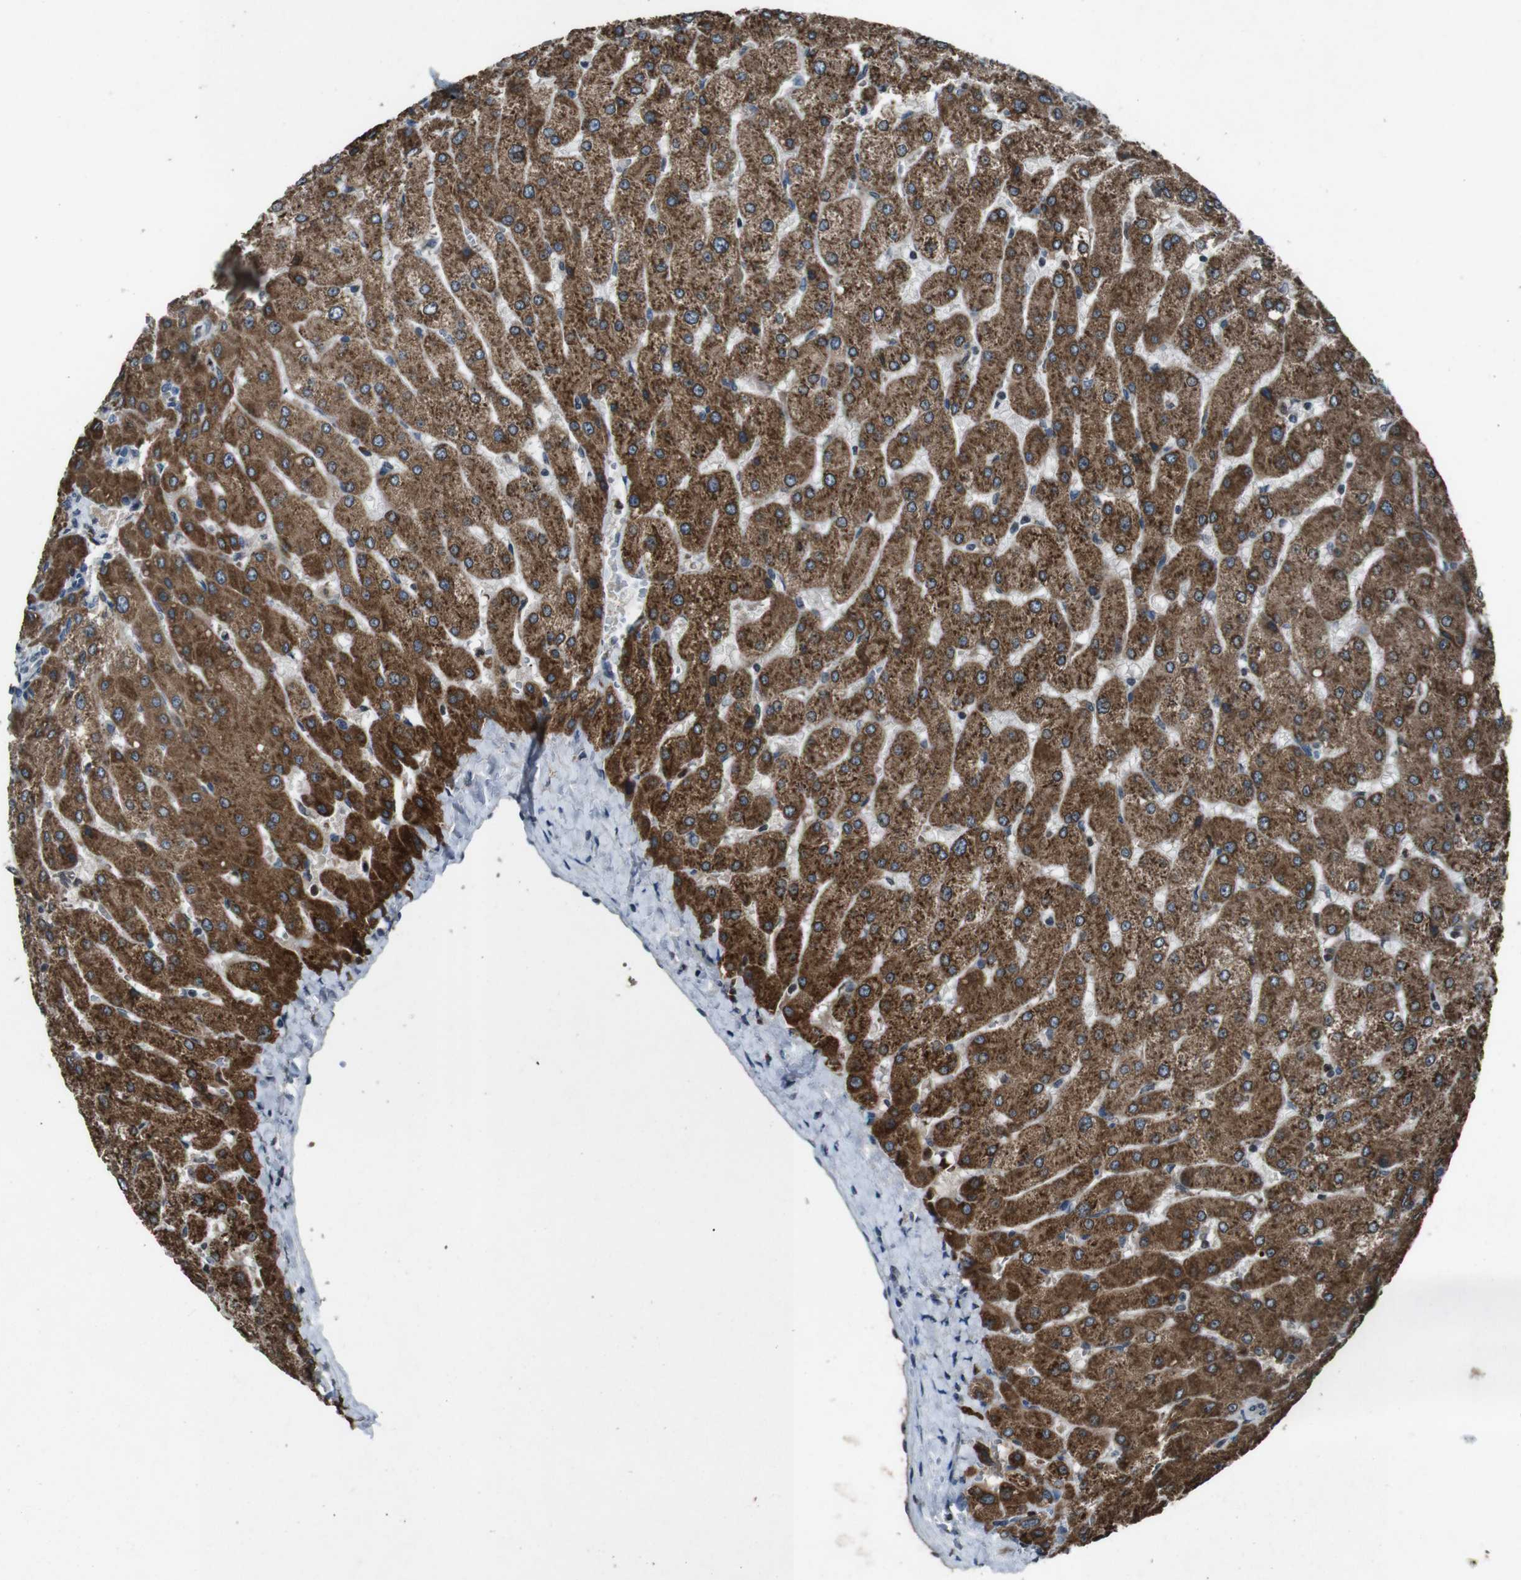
{"staining": {"intensity": "negative", "quantity": "none", "location": "none"}, "tissue": "liver", "cell_type": "Cholangiocytes", "image_type": "normal", "snomed": [{"axis": "morphology", "description": "Normal tissue, NOS"}, {"axis": "topography", "description": "Liver"}], "caption": "Cholangiocytes show no significant staining in benign liver.", "gene": "UGT1A6", "patient": {"sex": "male", "age": 55}}